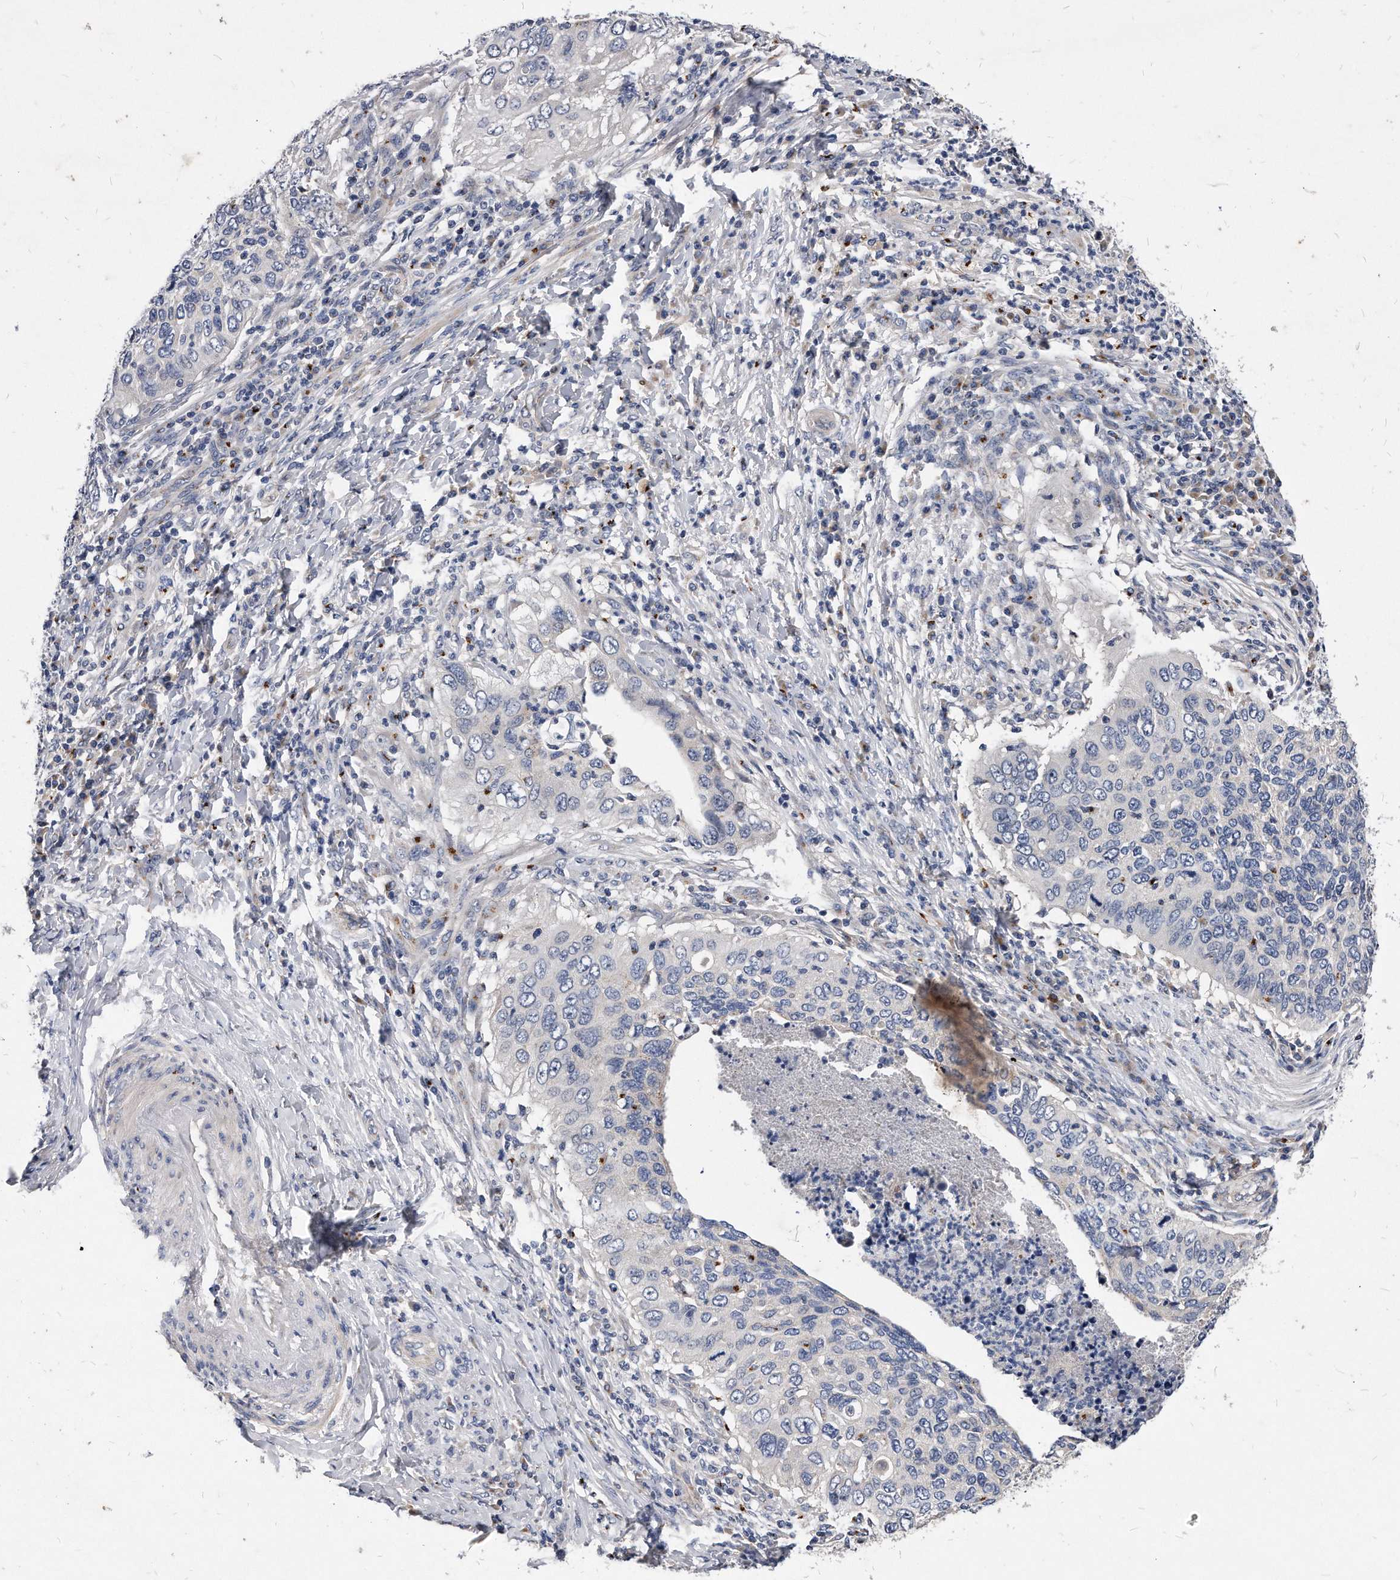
{"staining": {"intensity": "negative", "quantity": "none", "location": "none"}, "tissue": "cervical cancer", "cell_type": "Tumor cells", "image_type": "cancer", "snomed": [{"axis": "morphology", "description": "Squamous cell carcinoma, NOS"}, {"axis": "topography", "description": "Cervix"}], "caption": "Immunohistochemistry (IHC) image of cervical cancer (squamous cell carcinoma) stained for a protein (brown), which reveals no staining in tumor cells.", "gene": "MGAT4A", "patient": {"sex": "female", "age": 38}}